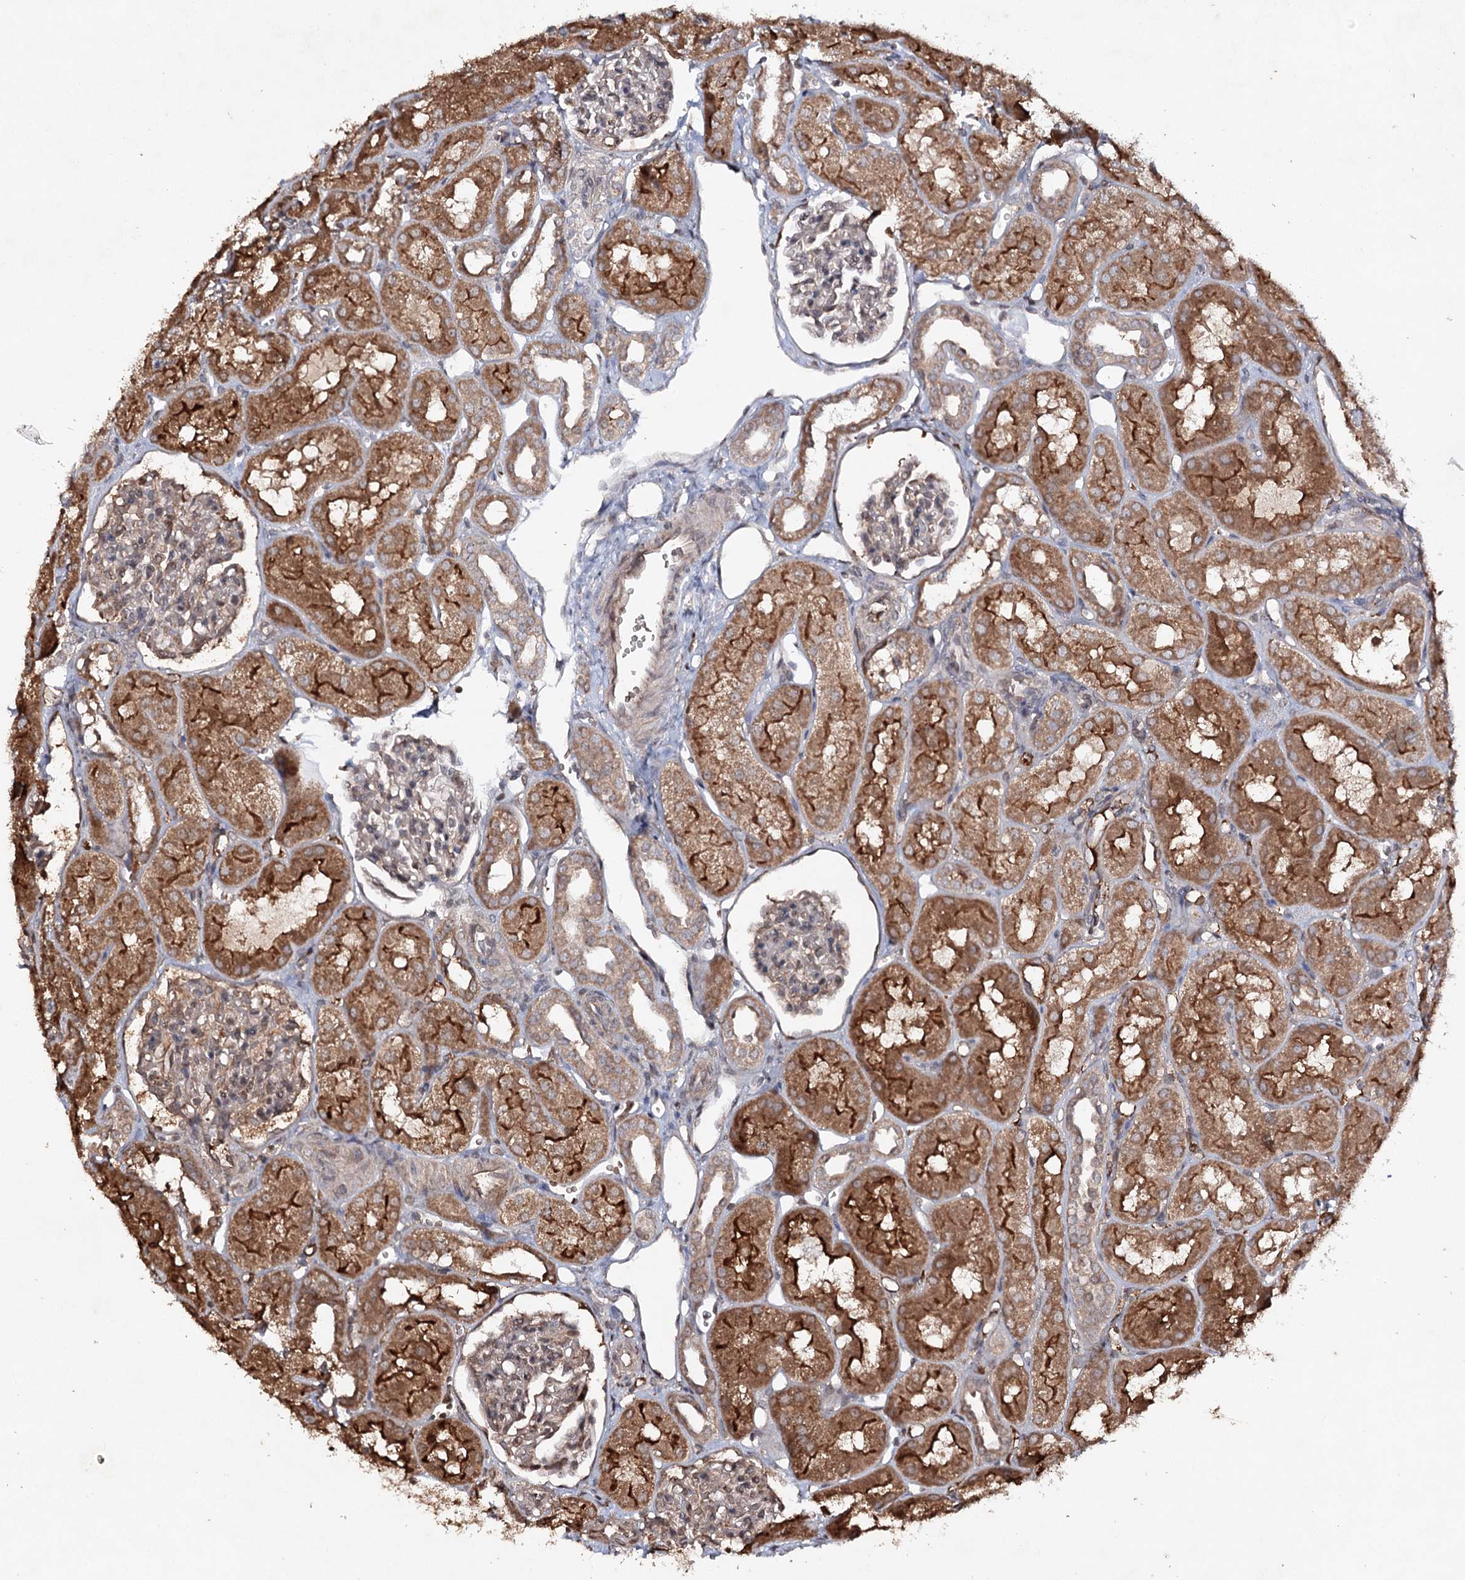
{"staining": {"intensity": "negative", "quantity": "none", "location": "none"}, "tissue": "kidney", "cell_type": "Cells in glomeruli", "image_type": "normal", "snomed": [{"axis": "morphology", "description": "Normal tissue, NOS"}, {"axis": "topography", "description": "Kidney"}, {"axis": "topography", "description": "Urinary bladder"}], "caption": "Kidney stained for a protein using immunohistochemistry exhibits no expression cells in glomeruli.", "gene": "CYP2B6", "patient": {"sex": "male", "age": 16}}